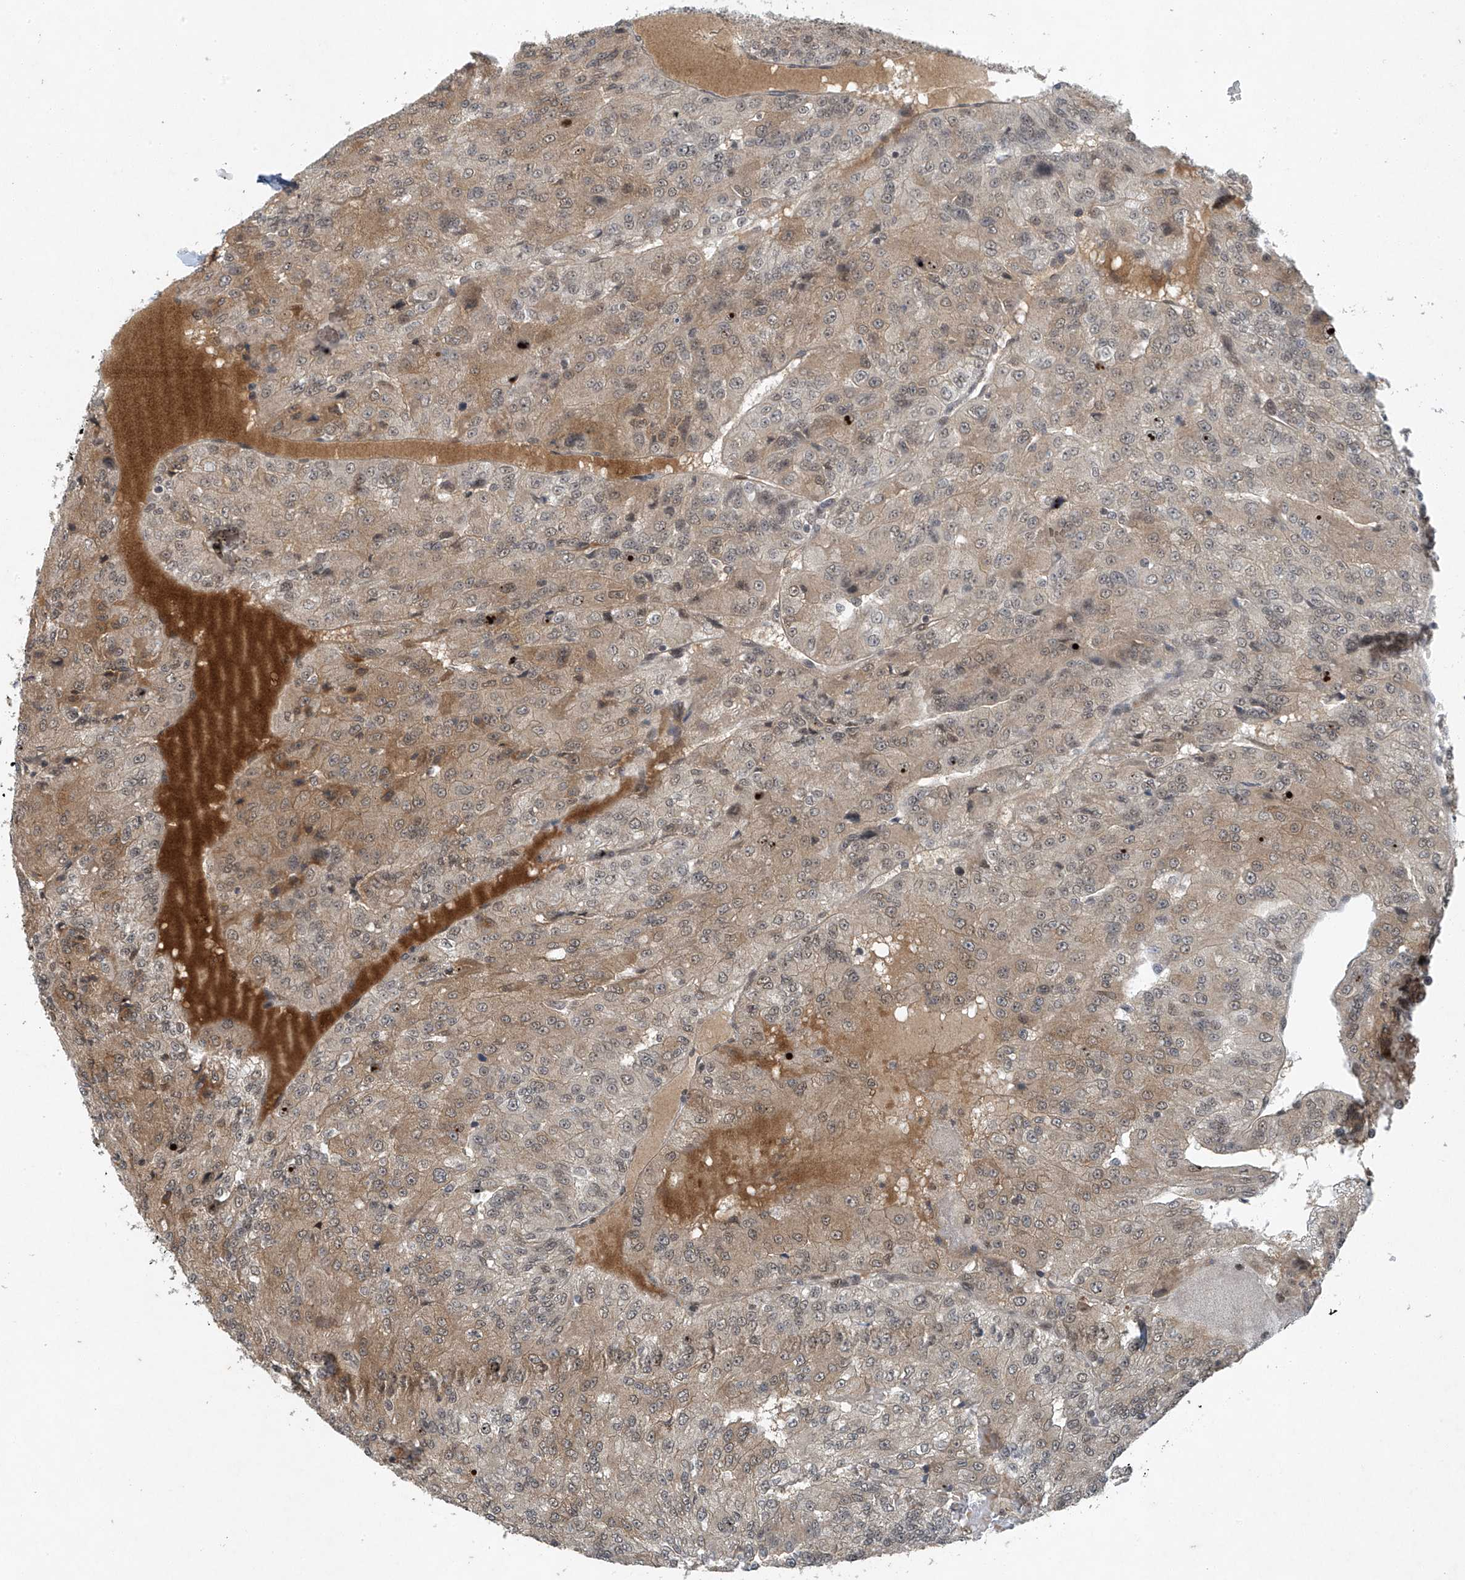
{"staining": {"intensity": "weak", "quantity": ">75%", "location": "cytoplasmic/membranous,nuclear"}, "tissue": "renal cancer", "cell_type": "Tumor cells", "image_type": "cancer", "snomed": [{"axis": "morphology", "description": "Adenocarcinoma, NOS"}, {"axis": "topography", "description": "Kidney"}], "caption": "Renal cancer (adenocarcinoma) was stained to show a protein in brown. There is low levels of weak cytoplasmic/membranous and nuclear expression in approximately >75% of tumor cells.", "gene": "TAF8", "patient": {"sex": "female", "age": 63}}